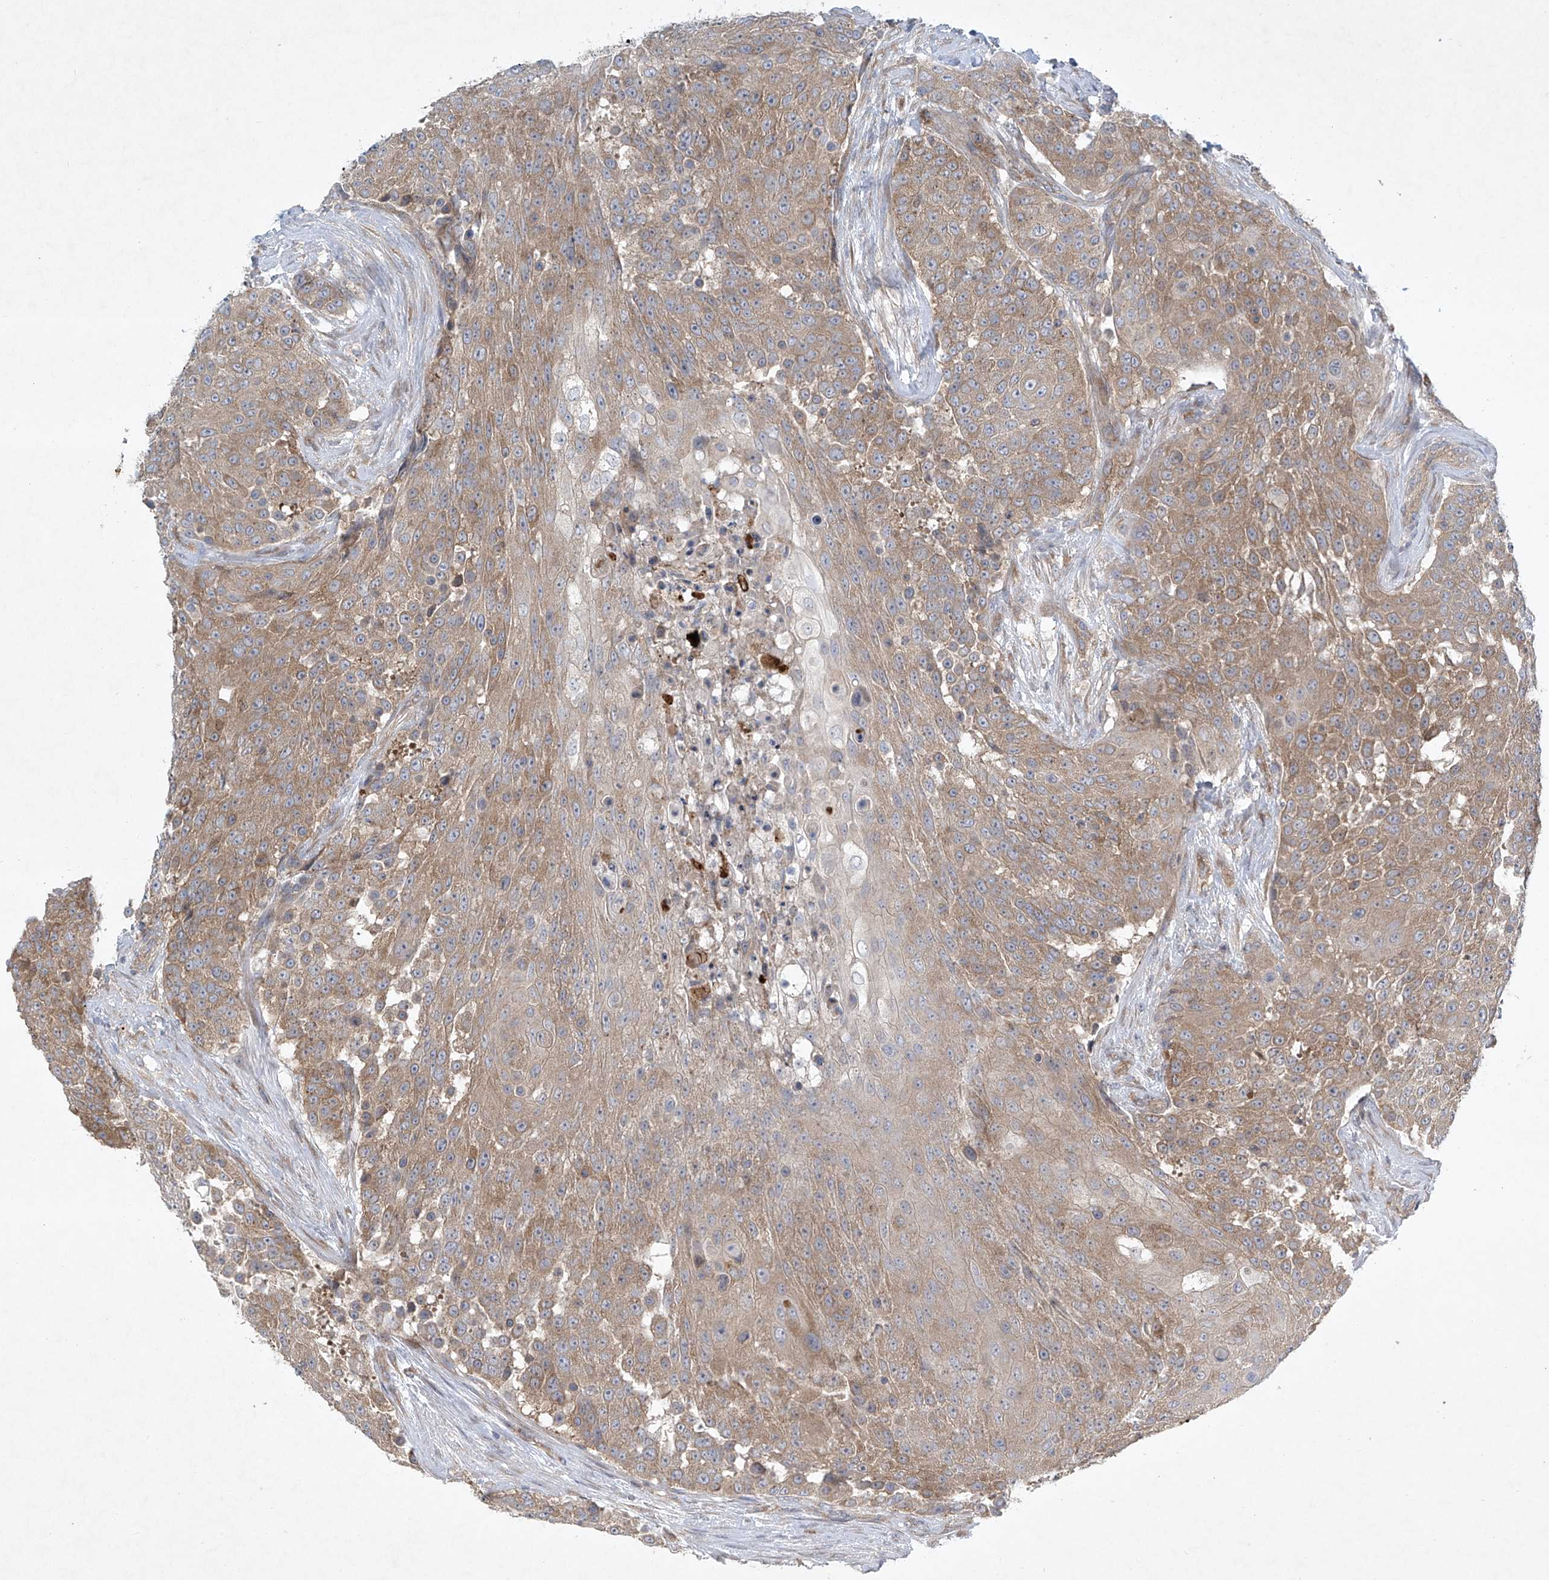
{"staining": {"intensity": "moderate", "quantity": ">75%", "location": "cytoplasmic/membranous"}, "tissue": "urothelial cancer", "cell_type": "Tumor cells", "image_type": "cancer", "snomed": [{"axis": "morphology", "description": "Urothelial carcinoma, High grade"}, {"axis": "topography", "description": "Urinary bladder"}], "caption": "Urothelial cancer stained for a protein displays moderate cytoplasmic/membranous positivity in tumor cells. The protein of interest is stained brown, and the nuclei are stained in blue (DAB (3,3'-diaminobenzidine) IHC with brightfield microscopy, high magnification).", "gene": "TJAP1", "patient": {"sex": "female", "age": 63}}